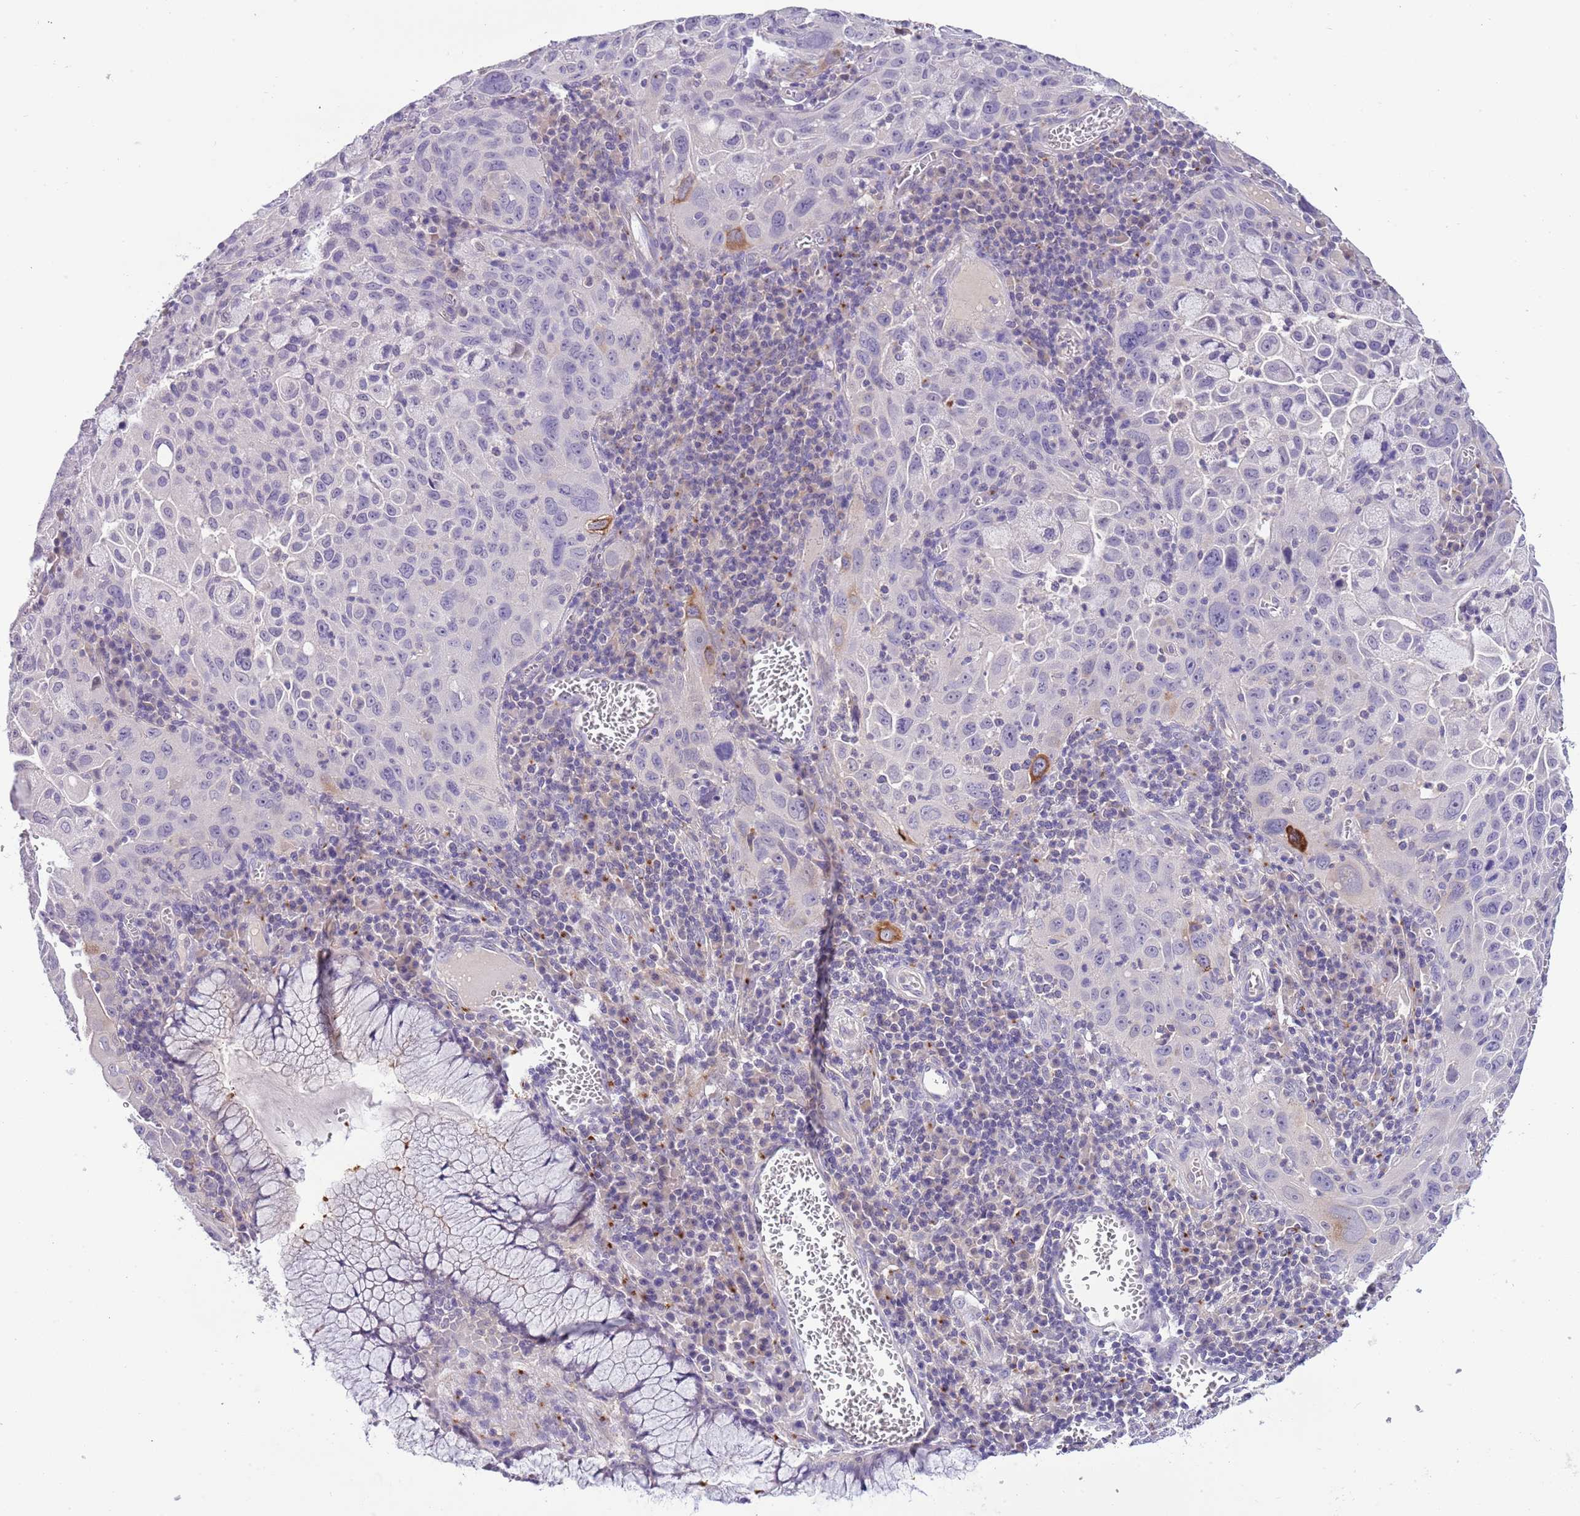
{"staining": {"intensity": "negative", "quantity": "none", "location": "none"}, "tissue": "cervical cancer", "cell_type": "Tumor cells", "image_type": "cancer", "snomed": [{"axis": "morphology", "description": "Squamous cell carcinoma, NOS"}, {"axis": "topography", "description": "Cervix"}], "caption": "IHC photomicrograph of human cervical squamous cell carcinoma stained for a protein (brown), which displays no staining in tumor cells.", "gene": "CFAP73", "patient": {"sex": "female", "age": 42}}